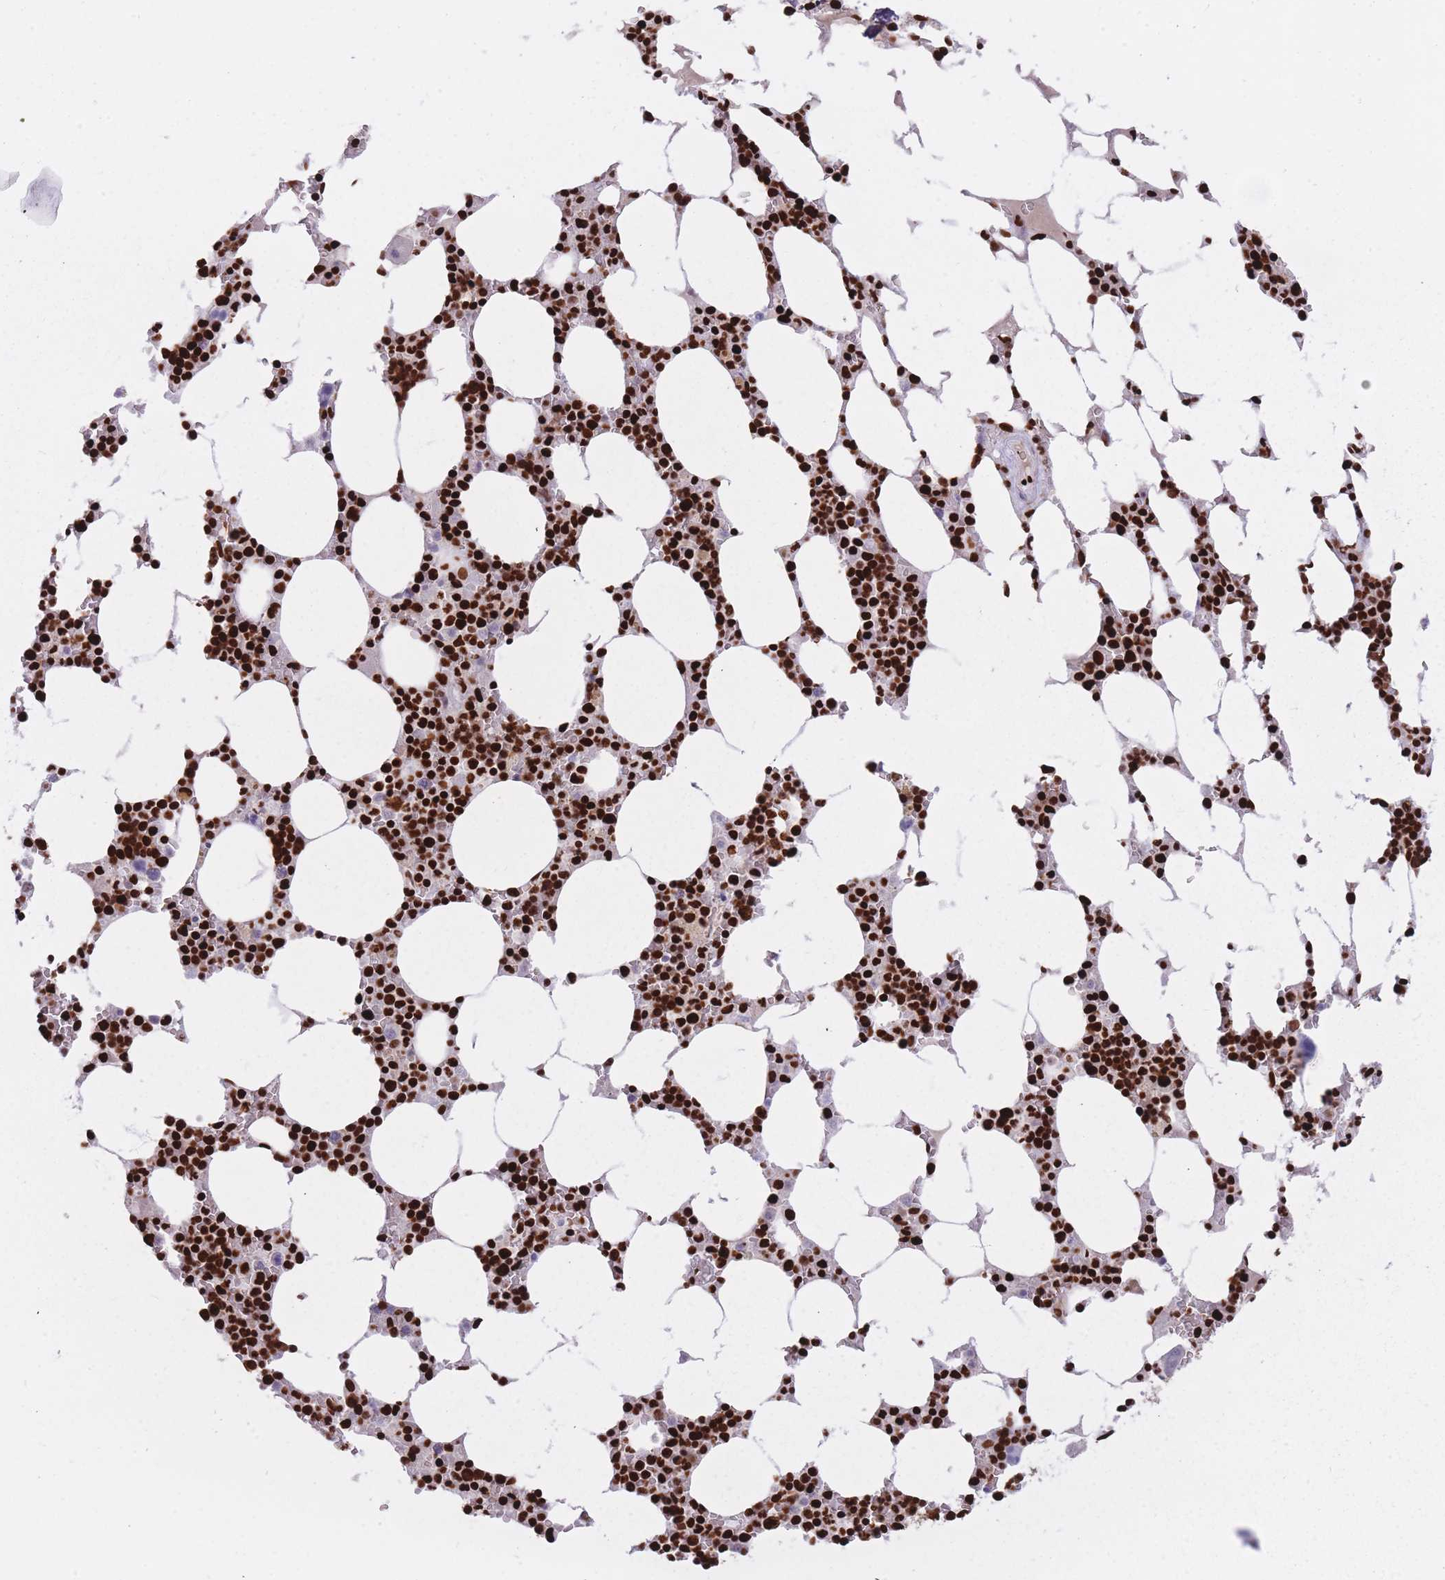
{"staining": {"intensity": "strong", "quantity": ">75%", "location": "nuclear"}, "tissue": "bone marrow", "cell_type": "Hematopoietic cells", "image_type": "normal", "snomed": [{"axis": "morphology", "description": "Normal tissue, NOS"}, {"axis": "topography", "description": "Bone marrow"}], "caption": "Protein expression analysis of normal bone marrow displays strong nuclear staining in about >75% of hematopoietic cells.", "gene": "HNRNPUL1", "patient": {"sex": "male", "age": 64}}